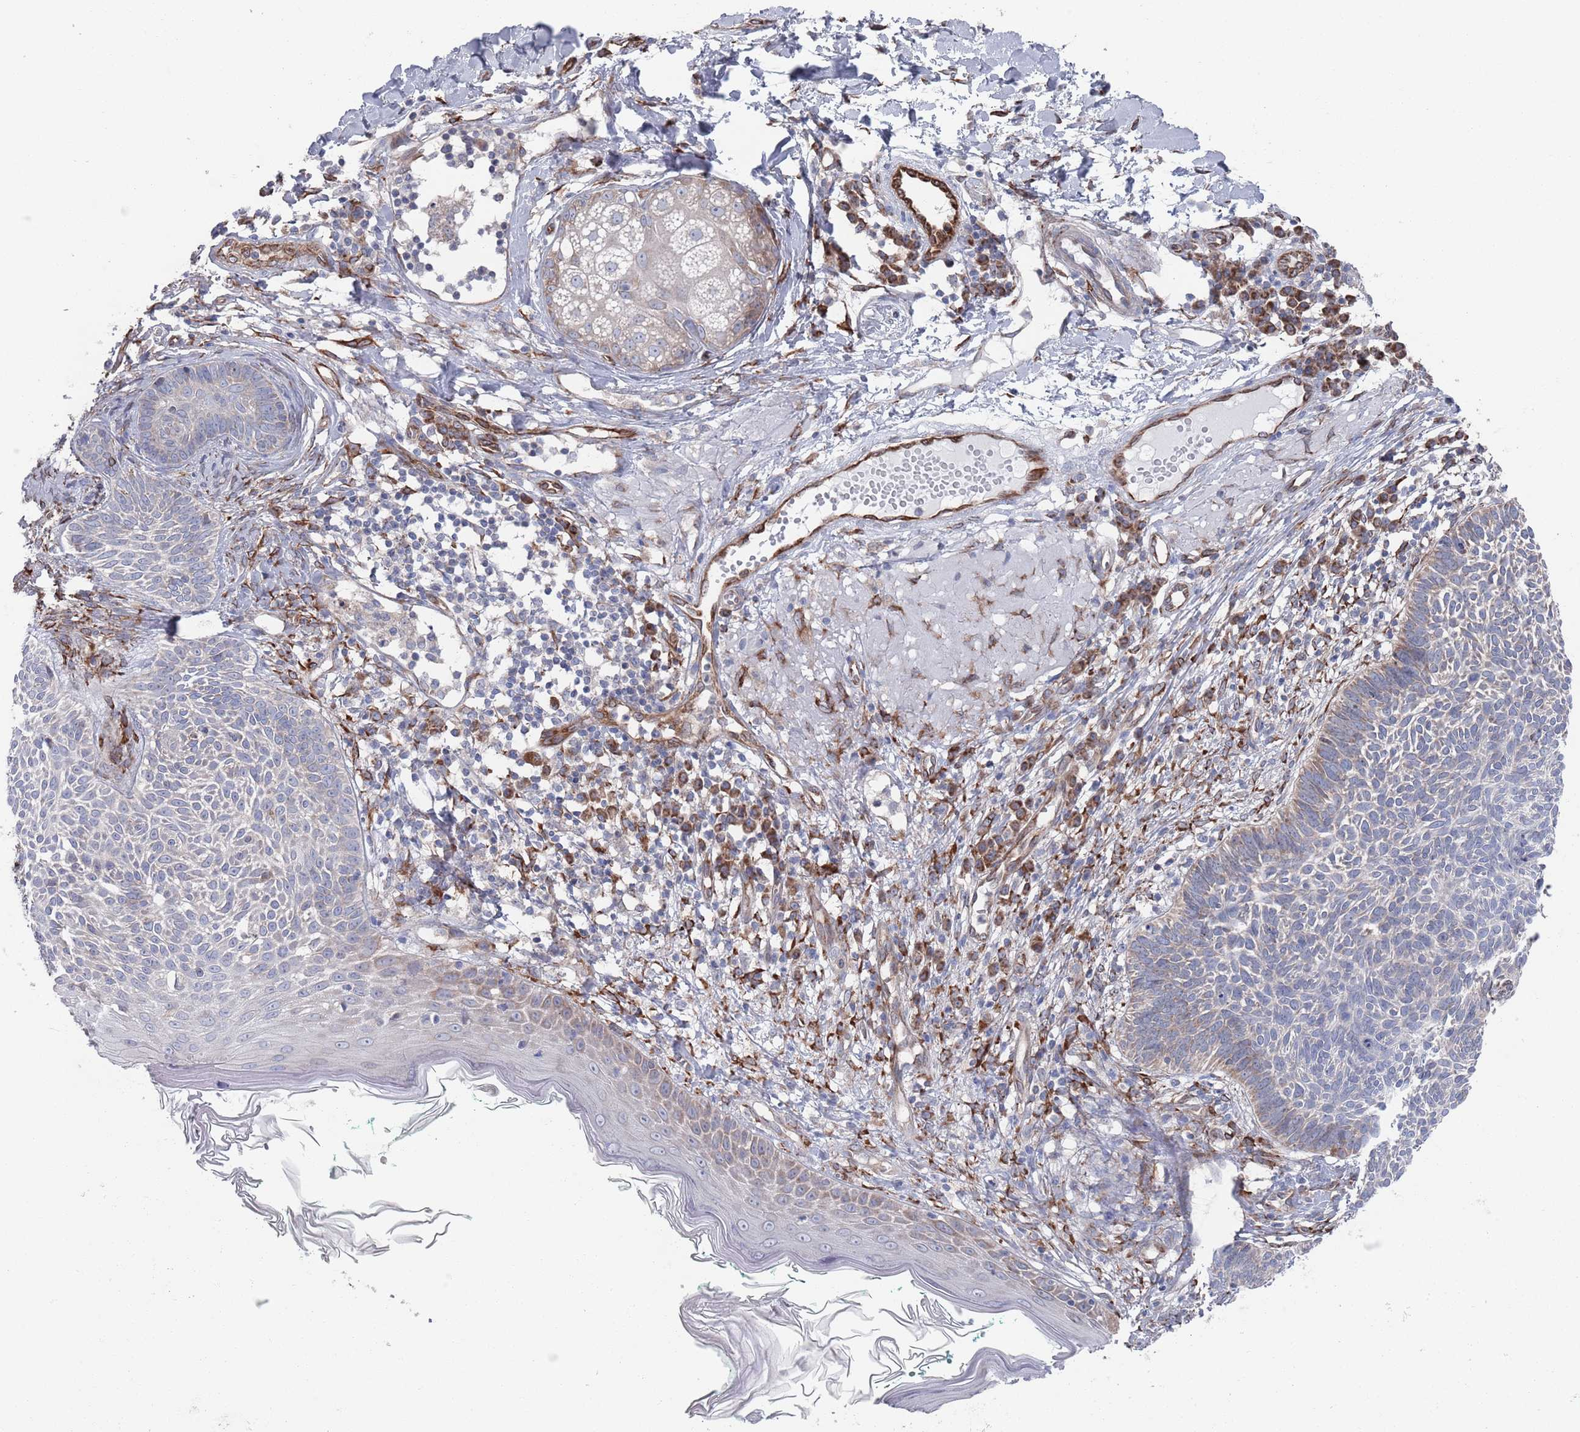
{"staining": {"intensity": "weak", "quantity": "<25%", "location": "cytoplasmic/membranous"}, "tissue": "skin cancer", "cell_type": "Tumor cells", "image_type": "cancer", "snomed": [{"axis": "morphology", "description": "Basal cell carcinoma"}, {"axis": "topography", "description": "Skin"}], "caption": "Immunohistochemistry (IHC) micrograph of human skin basal cell carcinoma stained for a protein (brown), which exhibits no staining in tumor cells.", "gene": "CCDC106", "patient": {"sex": "male", "age": 72}}